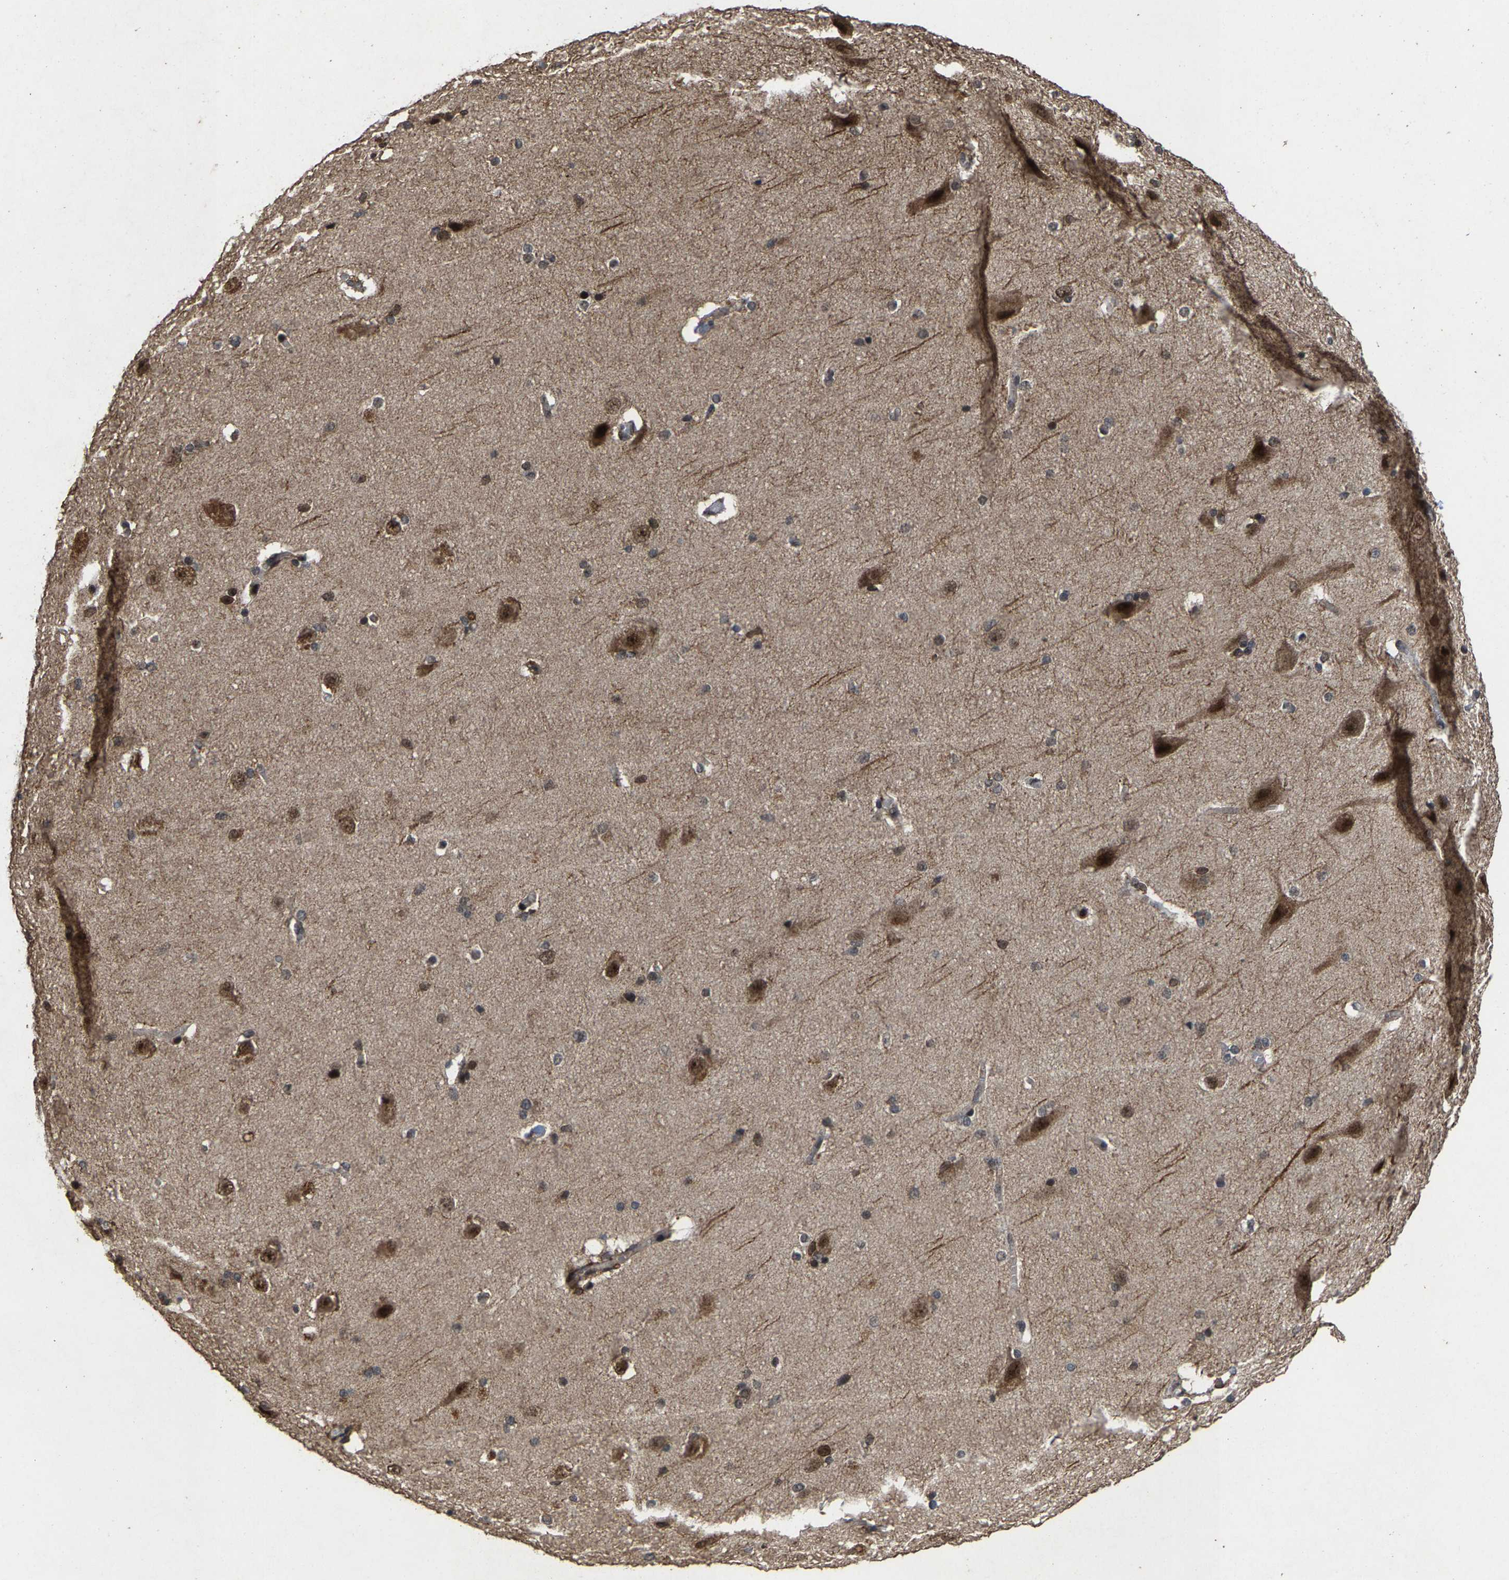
{"staining": {"intensity": "moderate", "quantity": "25%-75%", "location": "nuclear"}, "tissue": "cerebral cortex", "cell_type": "Endothelial cells", "image_type": "normal", "snomed": [{"axis": "morphology", "description": "Normal tissue, NOS"}, {"axis": "topography", "description": "Cerebral cortex"}, {"axis": "topography", "description": "Hippocampus"}], "caption": "An image showing moderate nuclear positivity in about 25%-75% of endothelial cells in benign cerebral cortex, as visualized by brown immunohistochemical staining.", "gene": "HAUS6", "patient": {"sex": "female", "age": 19}}